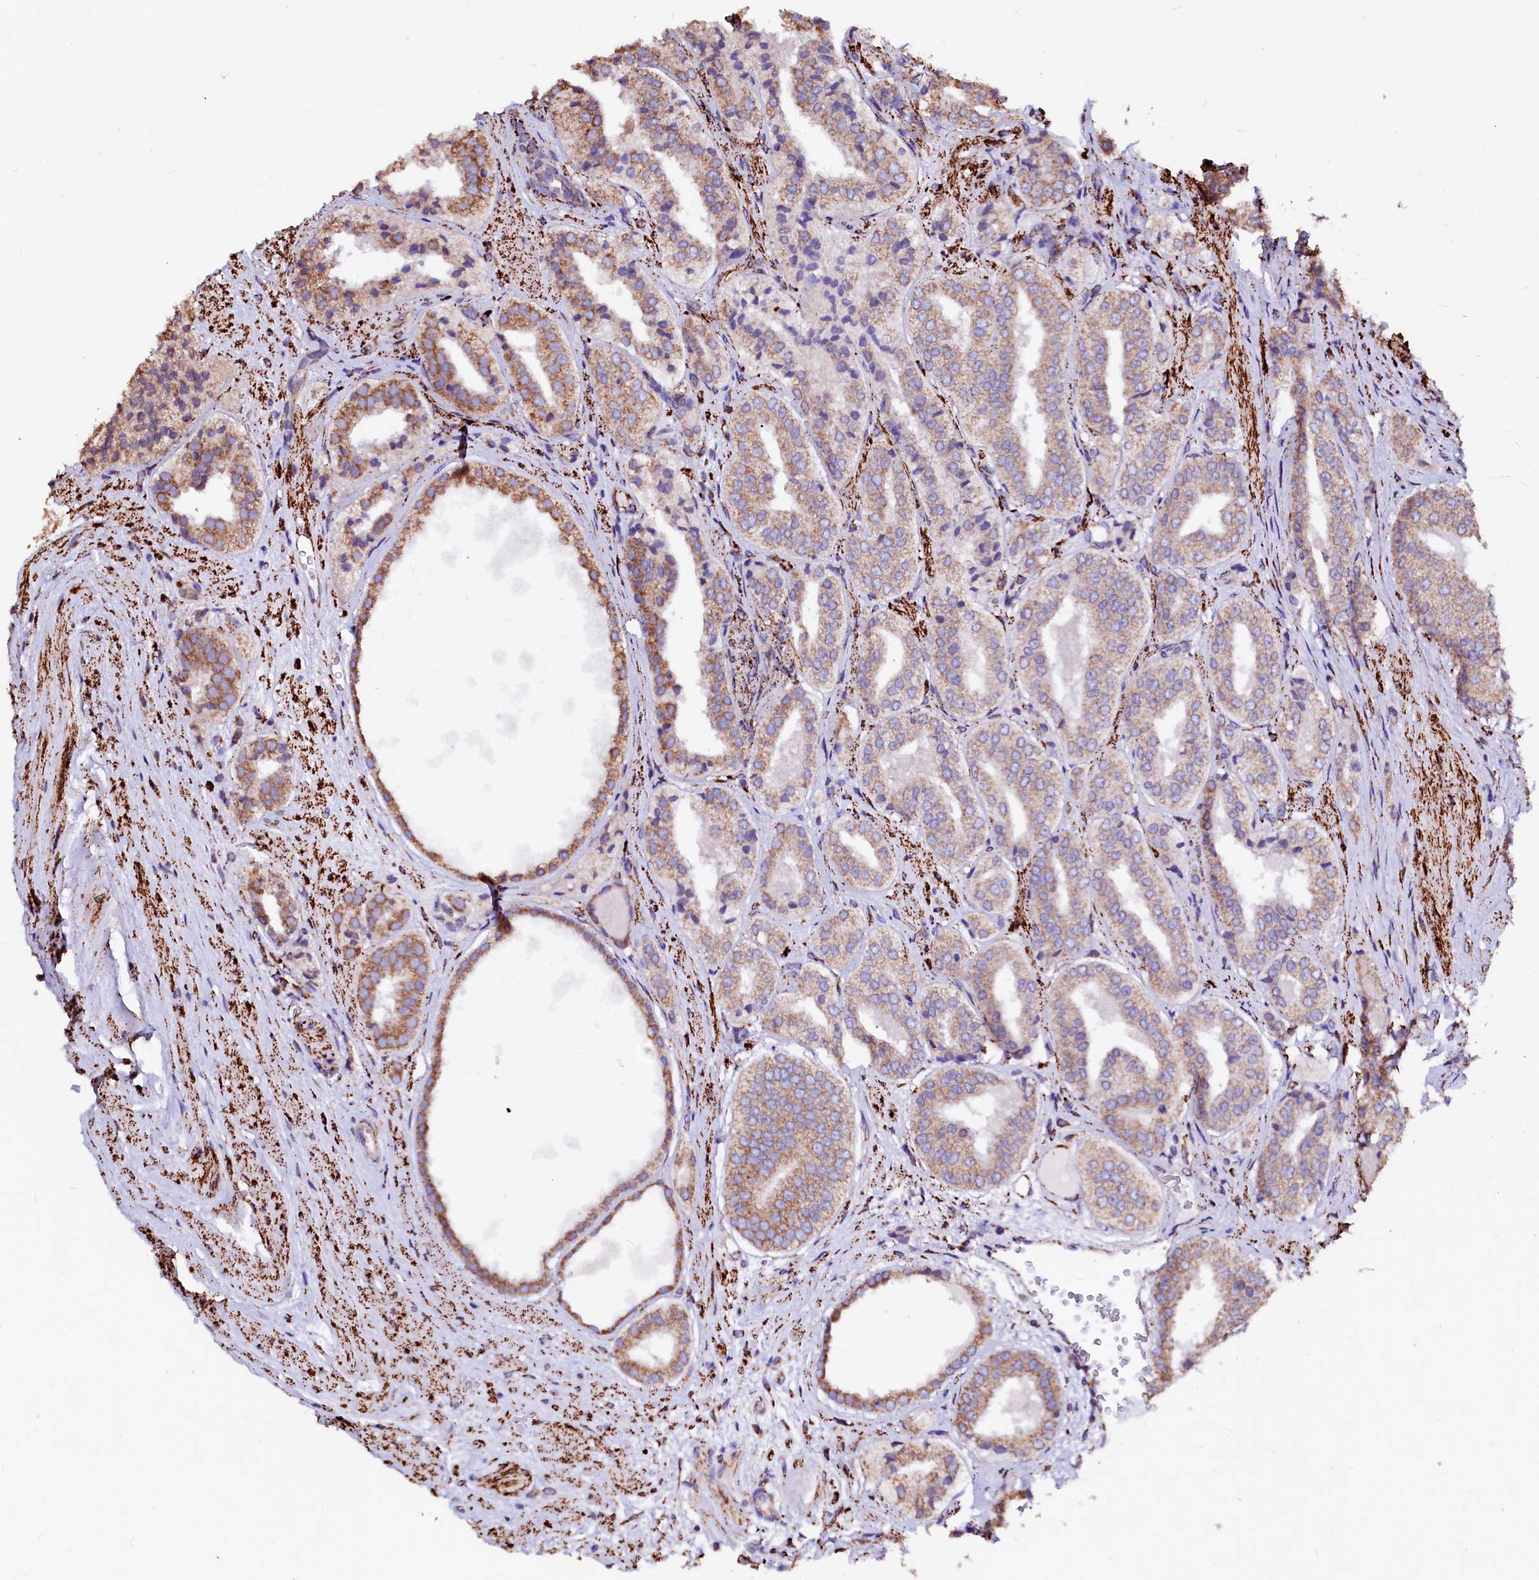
{"staining": {"intensity": "moderate", "quantity": "25%-75%", "location": "cytoplasmic/membranous"}, "tissue": "prostate cancer", "cell_type": "Tumor cells", "image_type": "cancer", "snomed": [{"axis": "morphology", "description": "Adenocarcinoma, High grade"}, {"axis": "topography", "description": "Prostate"}], "caption": "Approximately 25%-75% of tumor cells in human prostate cancer demonstrate moderate cytoplasmic/membranous protein staining as visualized by brown immunohistochemical staining.", "gene": "MAOB", "patient": {"sex": "male", "age": 71}}